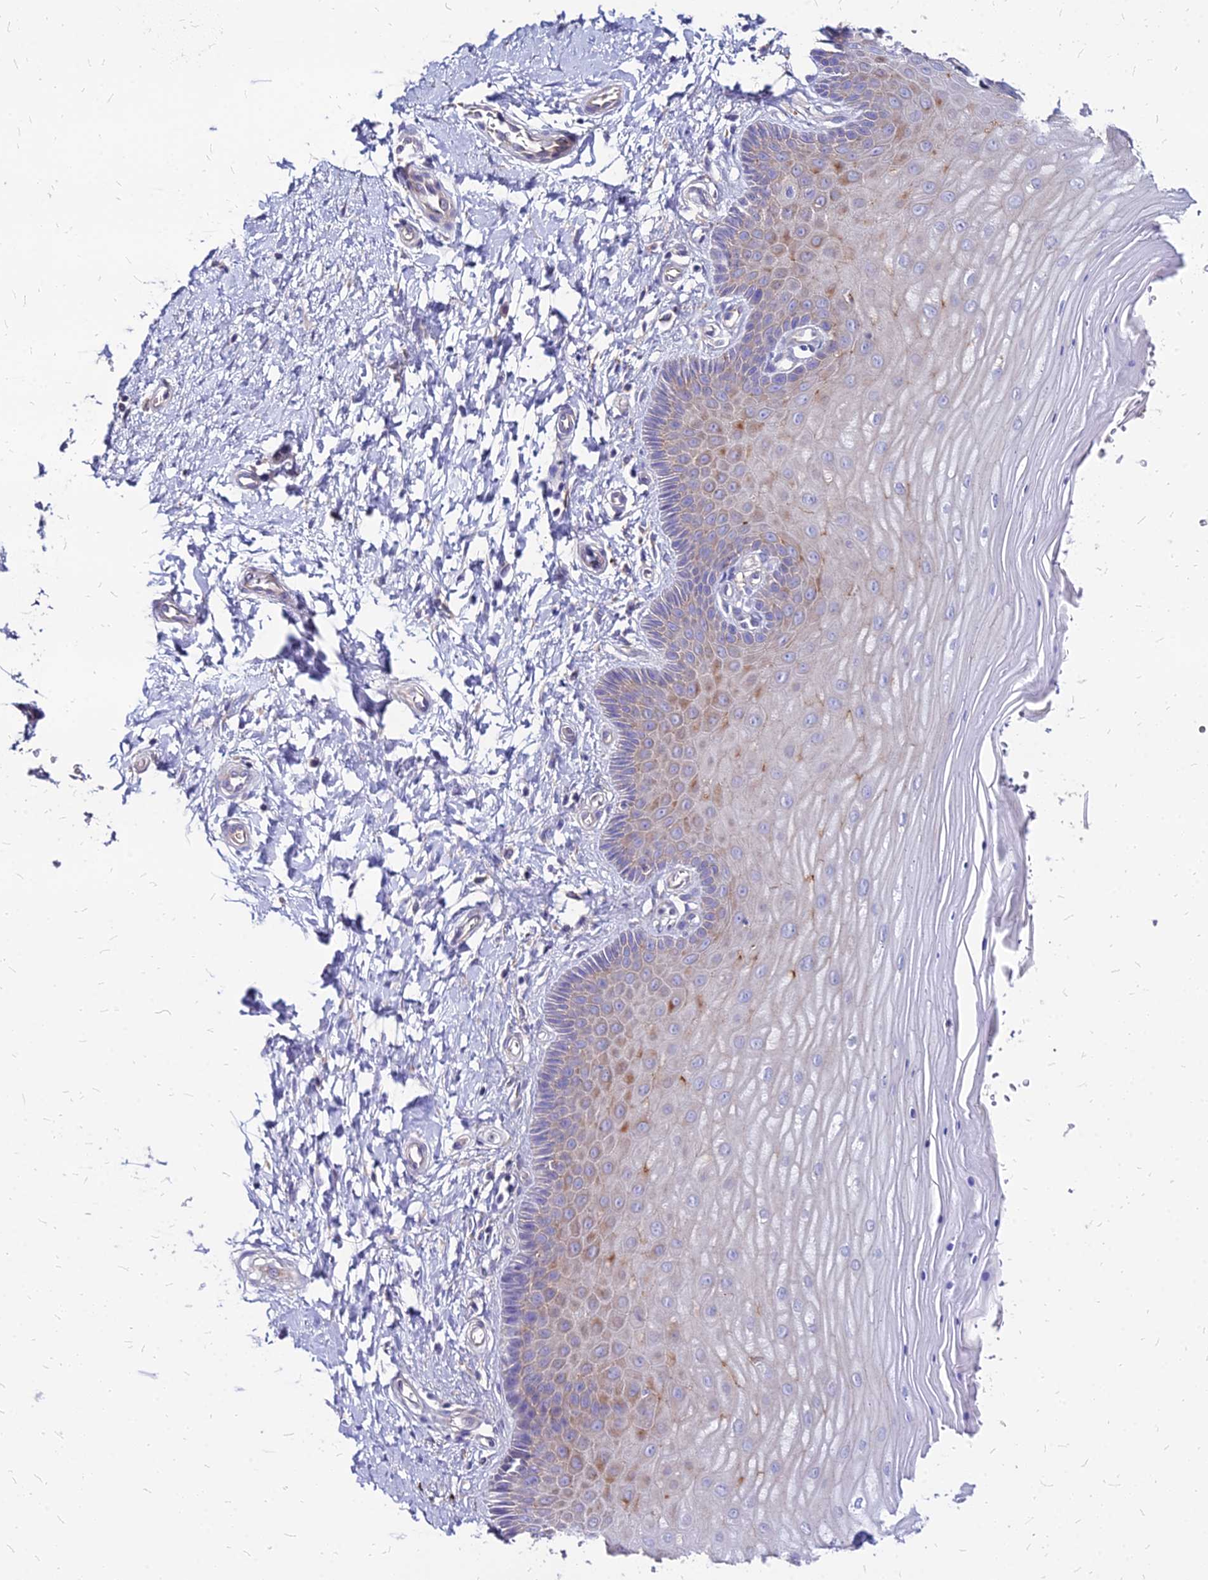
{"staining": {"intensity": "moderate", "quantity": "<25%", "location": "cytoplasmic/membranous"}, "tissue": "cervix", "cell_type": "Squamous epithelial cells", "image_type": "normal", "snomed": [{"axis": "morphology", "description": "Normal tissue, NOS"}, {"axis": "topography", "description": "Cervix"}], "caption": "High-power microscopy captured an immunohistochemistry photomicrograph of benign cervix, revealing moderate cytoplasmic/membranous staining in approximately <25% of squamous epithelial cells. The protein of interest is stained brown, and the nuclei are stained in blue (DAB IHC with brightfield microscopy, high magnification).", "gene": "COMMD10", "patient": {"sex": "female", "age": 55}}